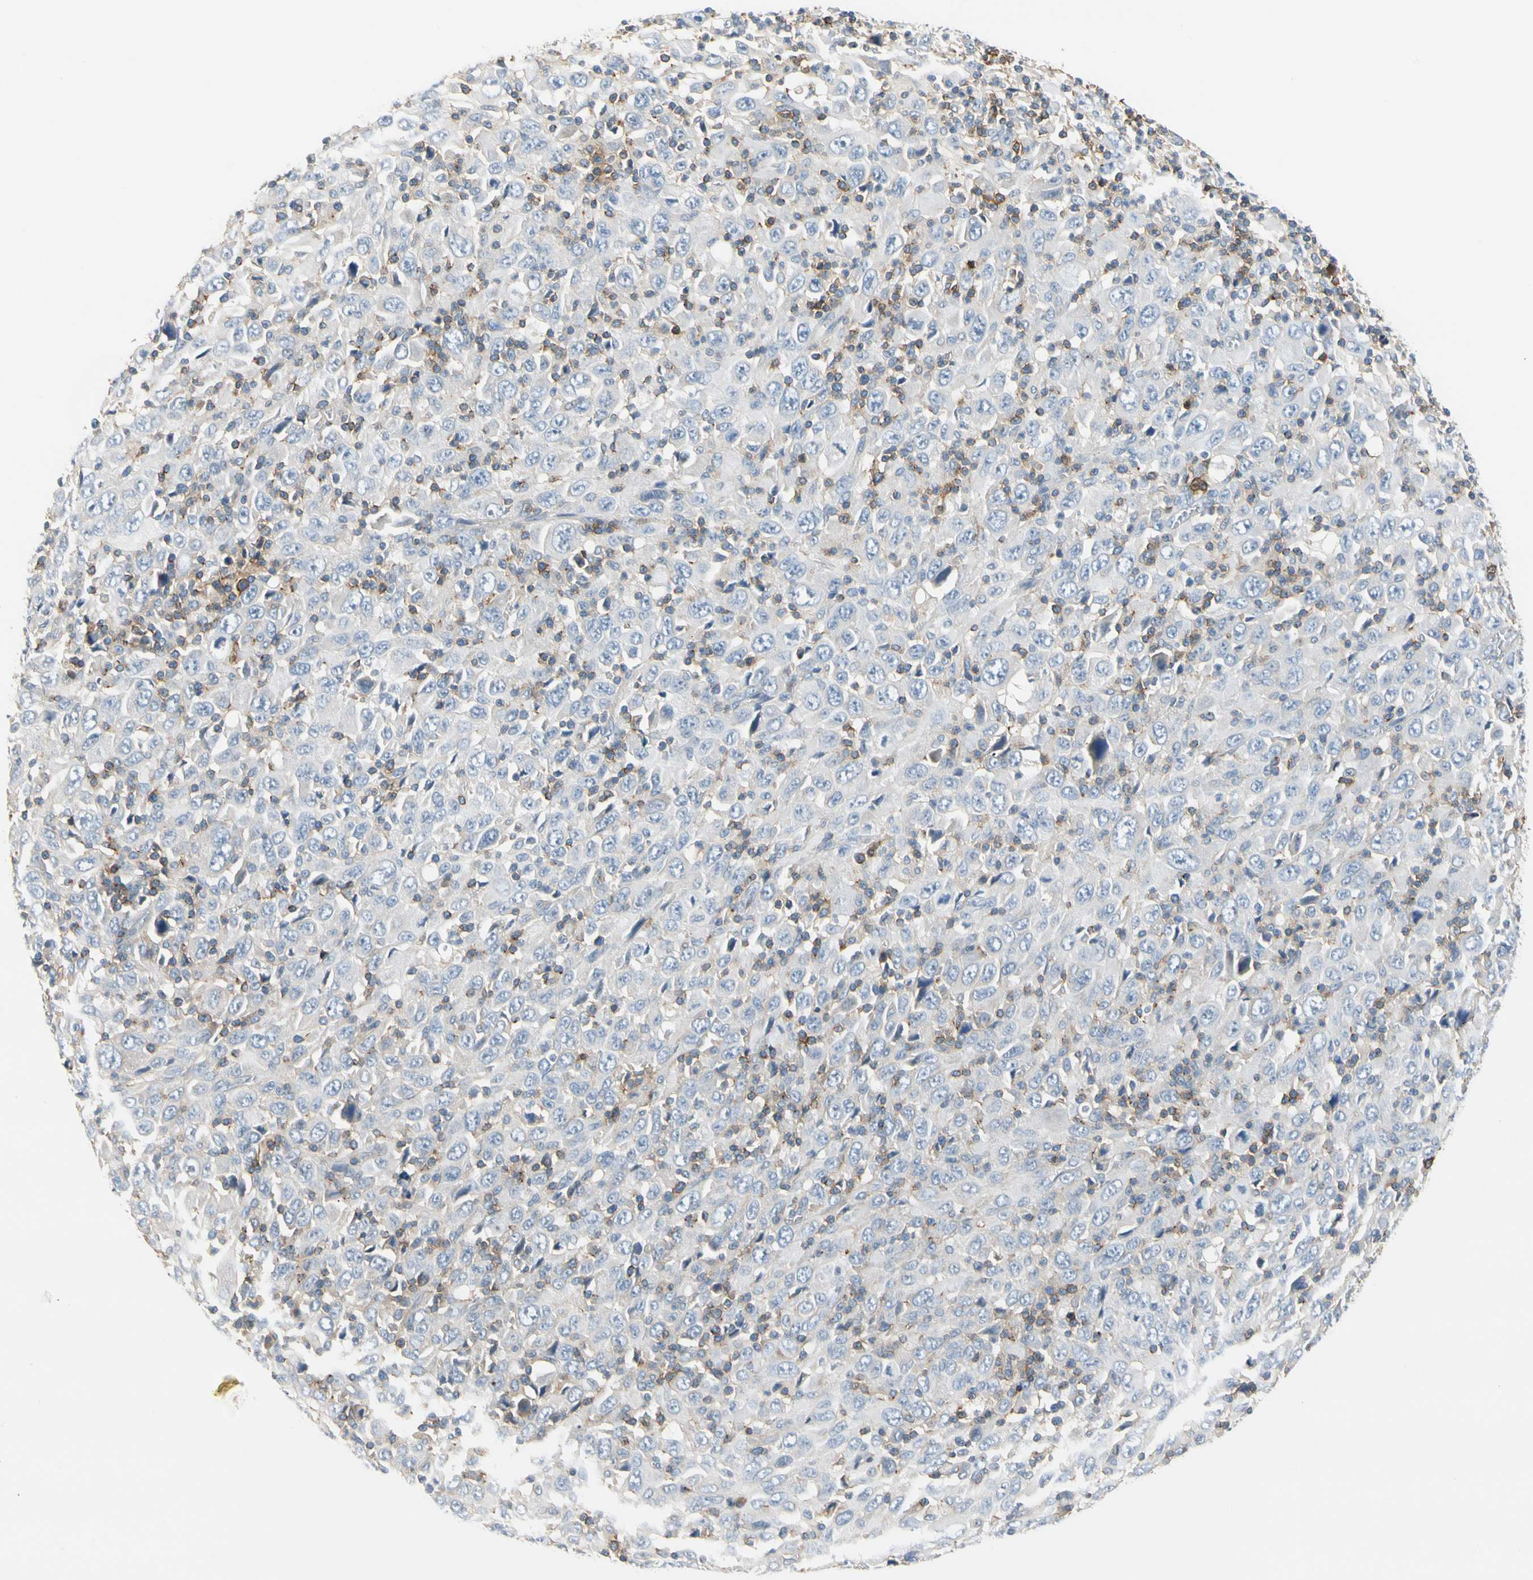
{"staining": {"intensity": "negative", "quantity": "none", "location": "none"}, "tissue": "melanoma", "cell_type": "Tumor cells", "image_type": "cancer", "snomed": [{"axis": "morphology", "description": "Malignant melanoma, Metastatic site"}, {"axis": "topography", "description": "Skin"}], "caption": "Tumor cells are negative for protein expression in human malignant melanoma (metastatic site).", "gene": "TNFRSF18", "patient": {"sex": "female", "age": 56}}